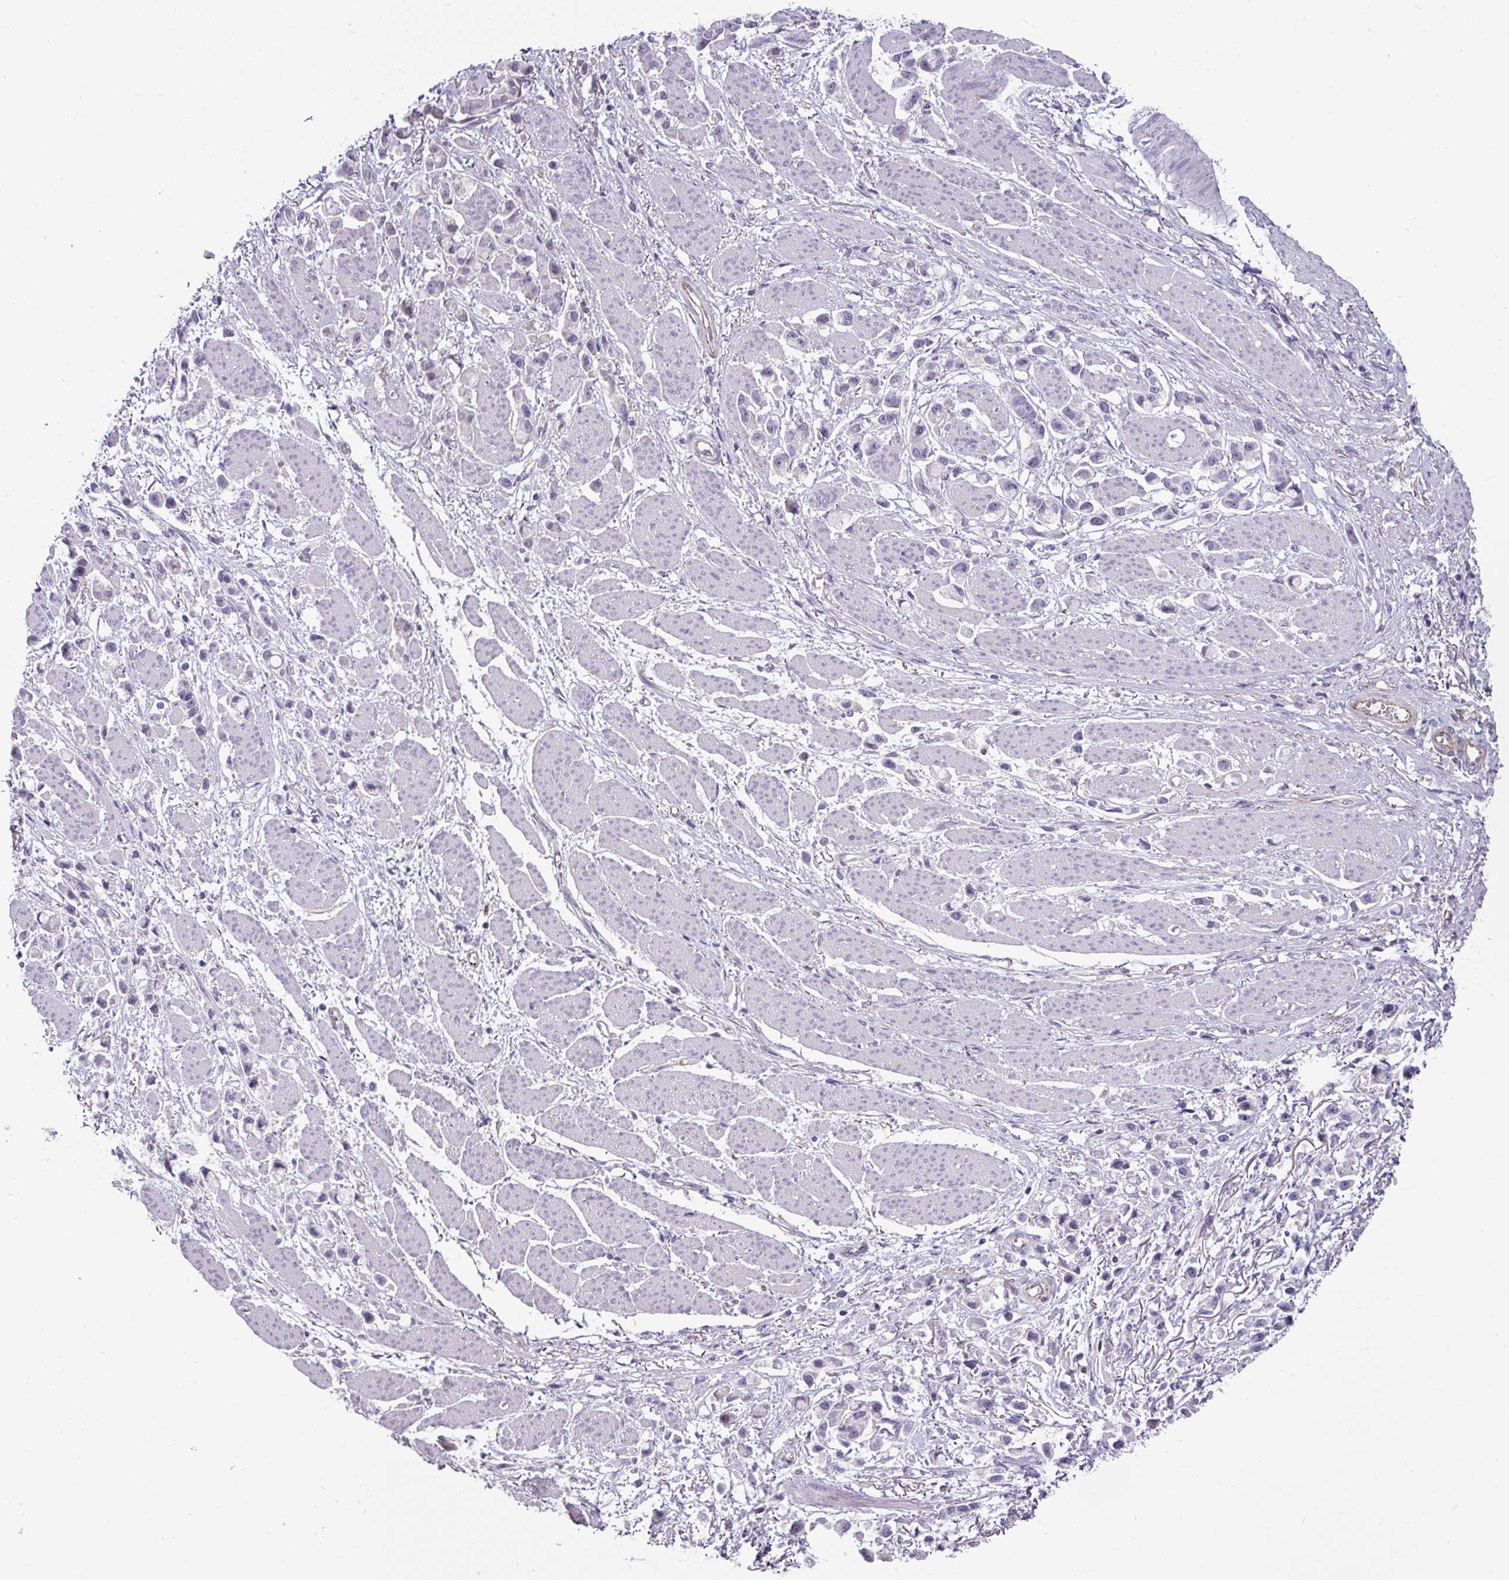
{"staining": {"intensity": "negative", "quantity": "none", "location": "none"}, "tissue": "stomach cancer", "cell_type": "Tumor cells", "image_type": "cancer", "snomed": [{"axis": "morphology", "description": "Adenocarcinoma, NOS"}, {"axis": "topography", "description": "Stomach"}], "caption": "This is an immunohistochemistry (IHC) photomicrograph of human stomach cancer. There is no expression in tumor cells.", "gene": "EYA3", "patient": {"sex": "female", "age": 81}}